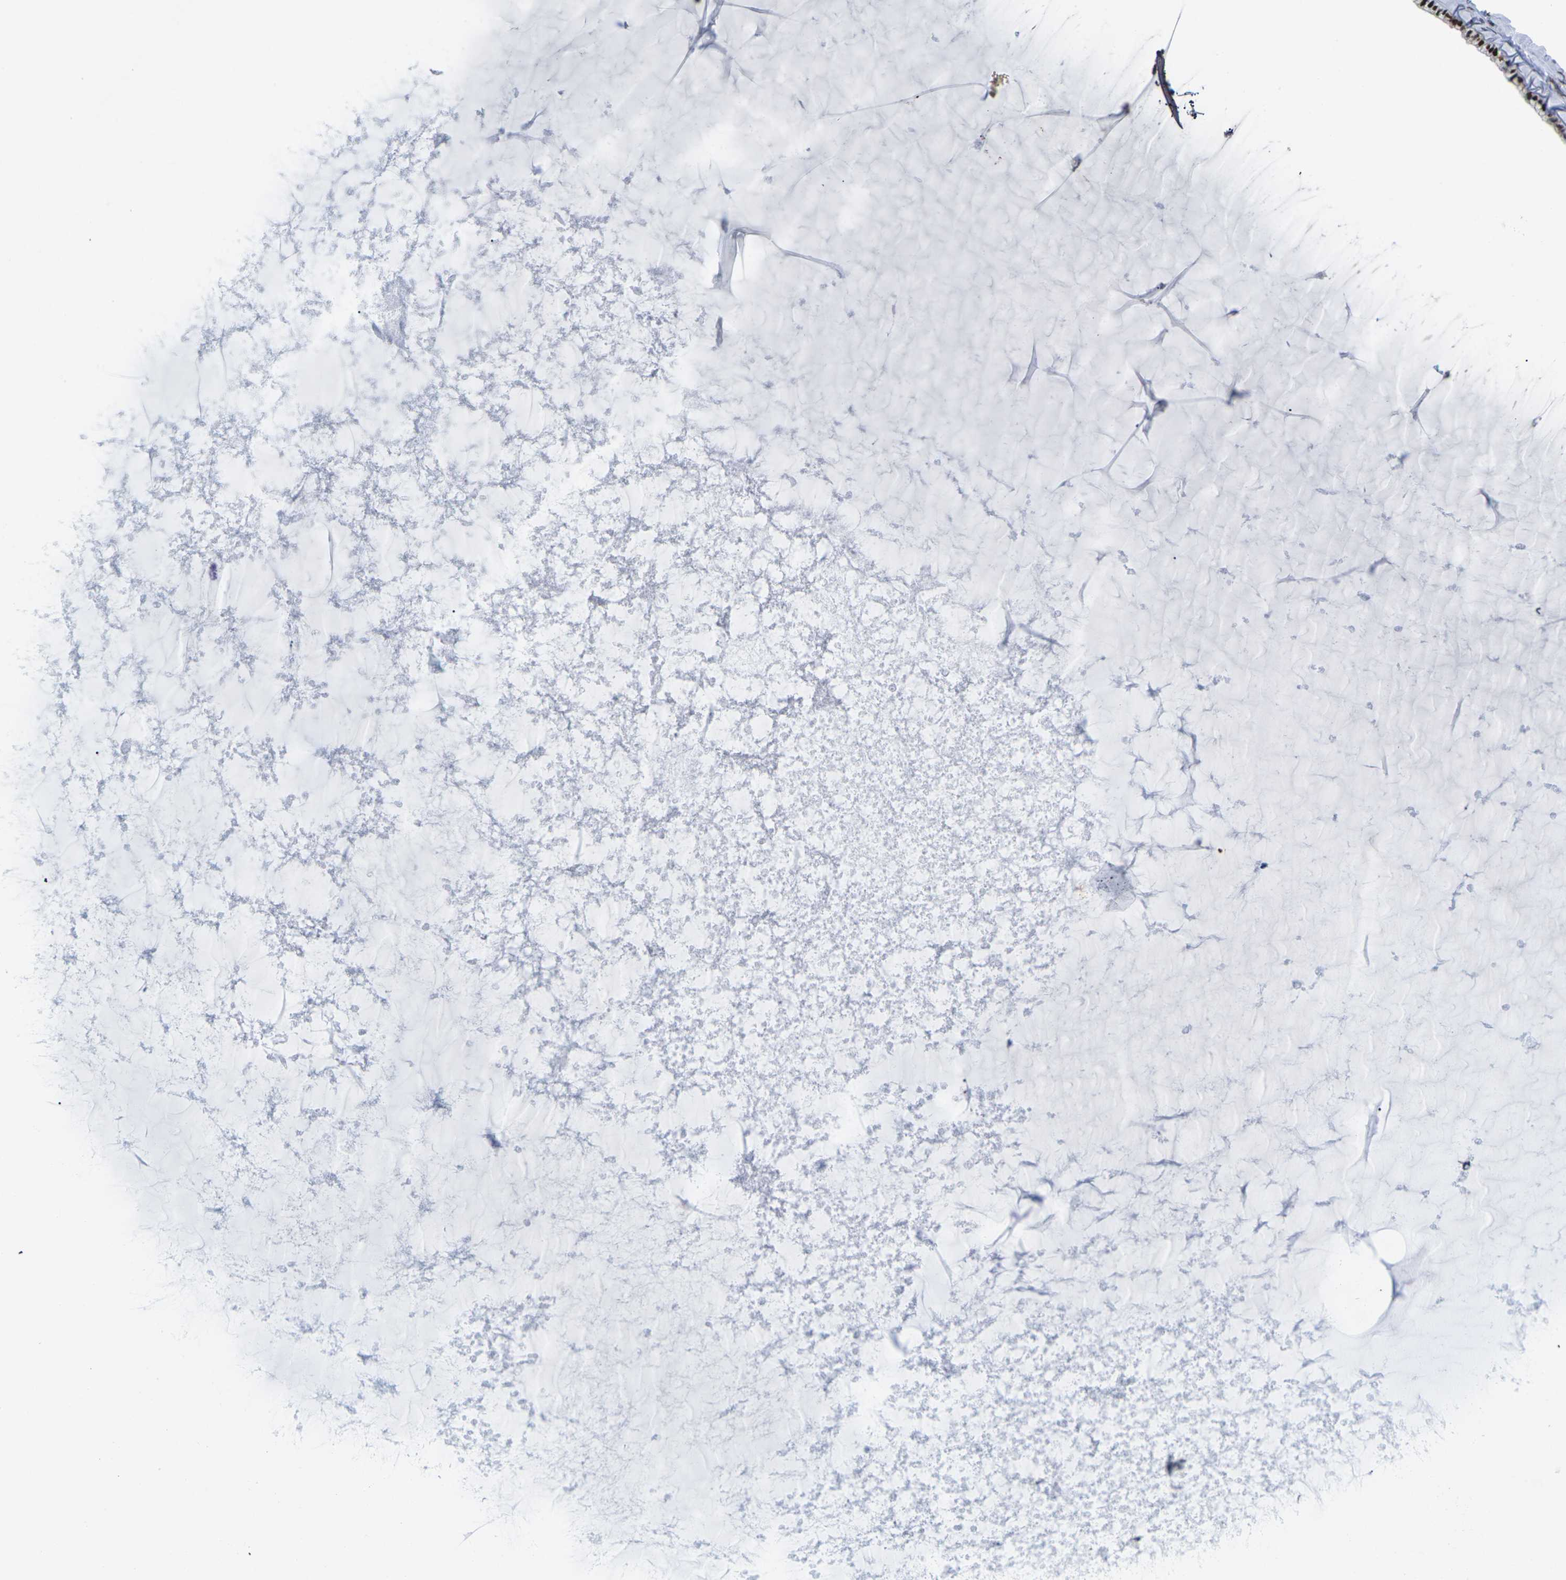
{"staining": {"intensity": "strong", "quantity": ">75%", "location": "nuclear"}, "tissue": "cervix", "cell_type": "Glandular cells", "image_type": "normal", "snomed": [{"axis": "morphology", "description": "Normal tissue, NOS"}, {"axis": "topography", "description": "Cervix"}], "caption": "Immunohistochemistry (DAB) staining of unremarkable cervix demonstrates strong nuclear protein staining in about >75% of glandular cells.", "gene": "MAGOH", "patient": {"sex": "female", "age": 39}}